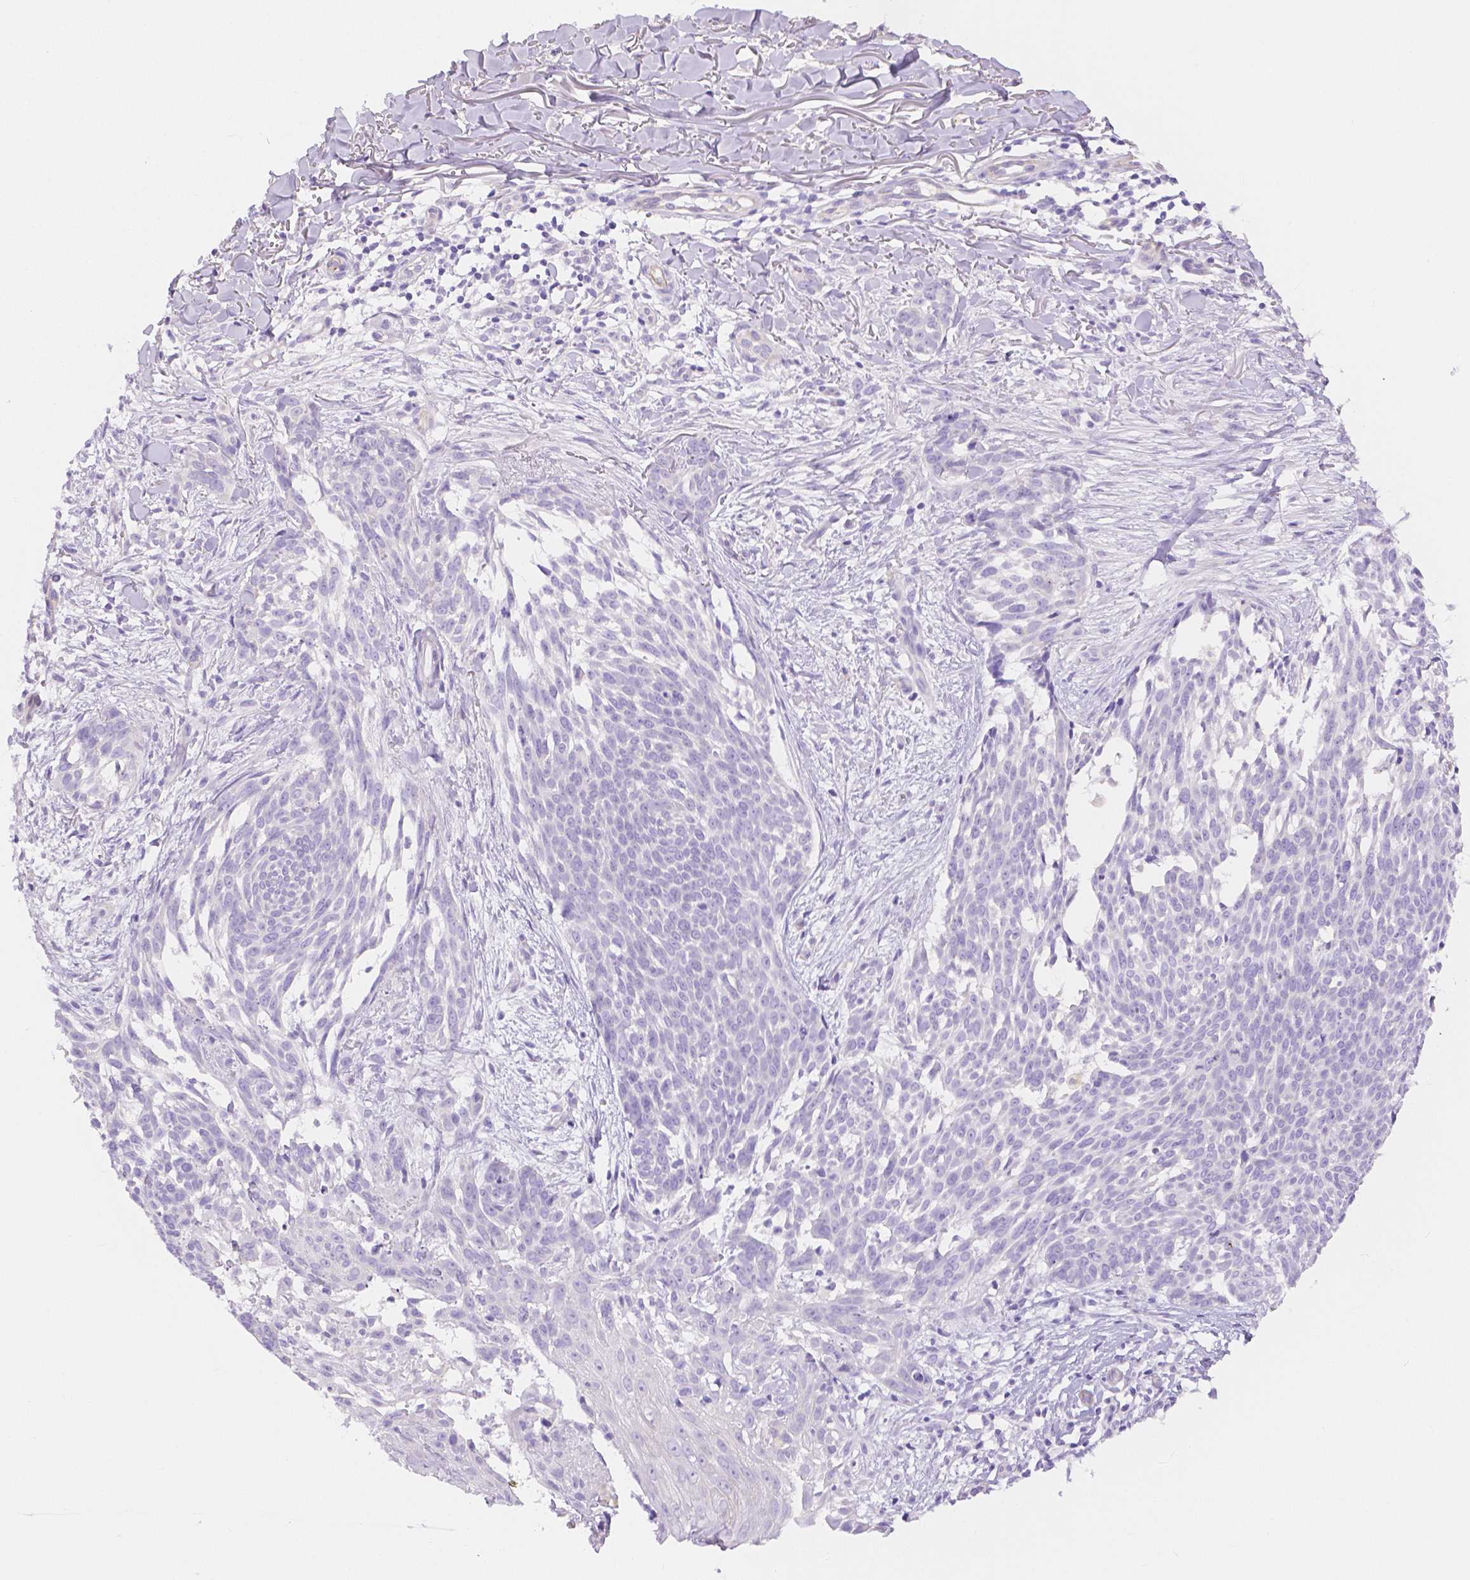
{"staining": {"intensity": "negative", "quantity": "none", "location": "none"}, "tissue": "skin cancer", "cell_type": "Tumor cells", "image_type": "cancer", "snomed": [{"axis": "morphology", "description": "Basal cell carcinoma"}, {"axis": "topography", "description": "Skin"}], "caption": "Image shows no protein positivity in tumor cells of skin cancer tissue. The staining is performed using DAB (3,3'-diaminobenzidine) brown chromogen with nuclei counter-stained in using hematoxylin.", "gene": "SLC27A5", "patient": {"sex": "male", "age": 88}}